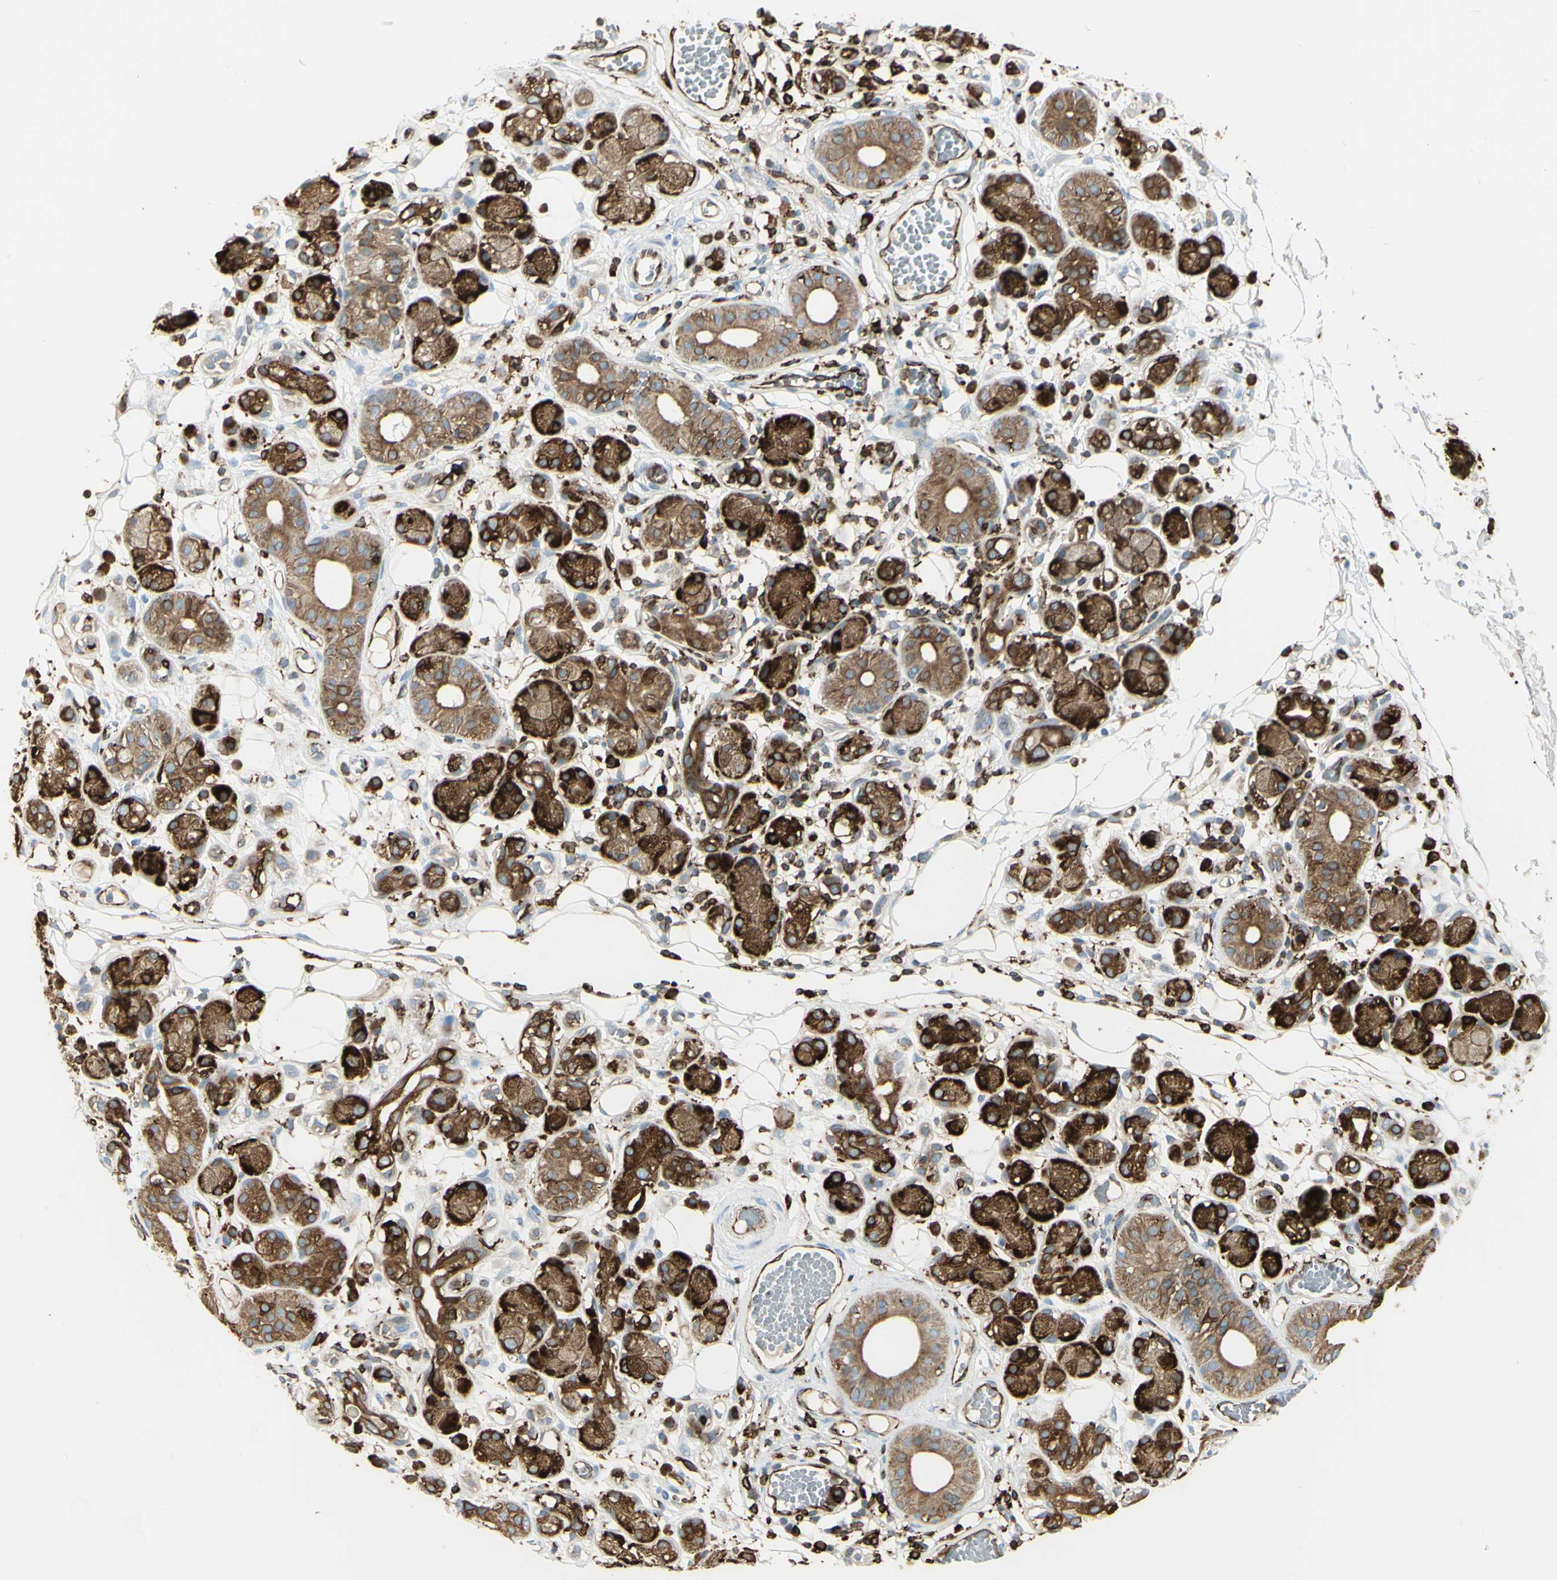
{"staining": {"intensity": "negative", "quantity": "none", "location": "none"}, "tissue": "adipose tissue", "cell_type": "Adipocytes", "image_type": "normal", "snomed": [{"axis": "morphology", "description": "Normal tissue, NOS"}, {"axis": "morphology", "description": "Inflammation, NOS"}, {"axis": "topography", "description": "Vascular tissue"}, {"axis": "topography", "description": "Salivary gland"}], "caption": "An immunohistochemistry (IHC) photomicrograph of unremarkable adipose tissue is shown. There is no staining in adipocytes of adipose tissue. (Immunohistochemistry (ihc), brightfield microscopy, high magnification).", "gene": "CD74", "patient": {"sex": "female", "age": 75}}